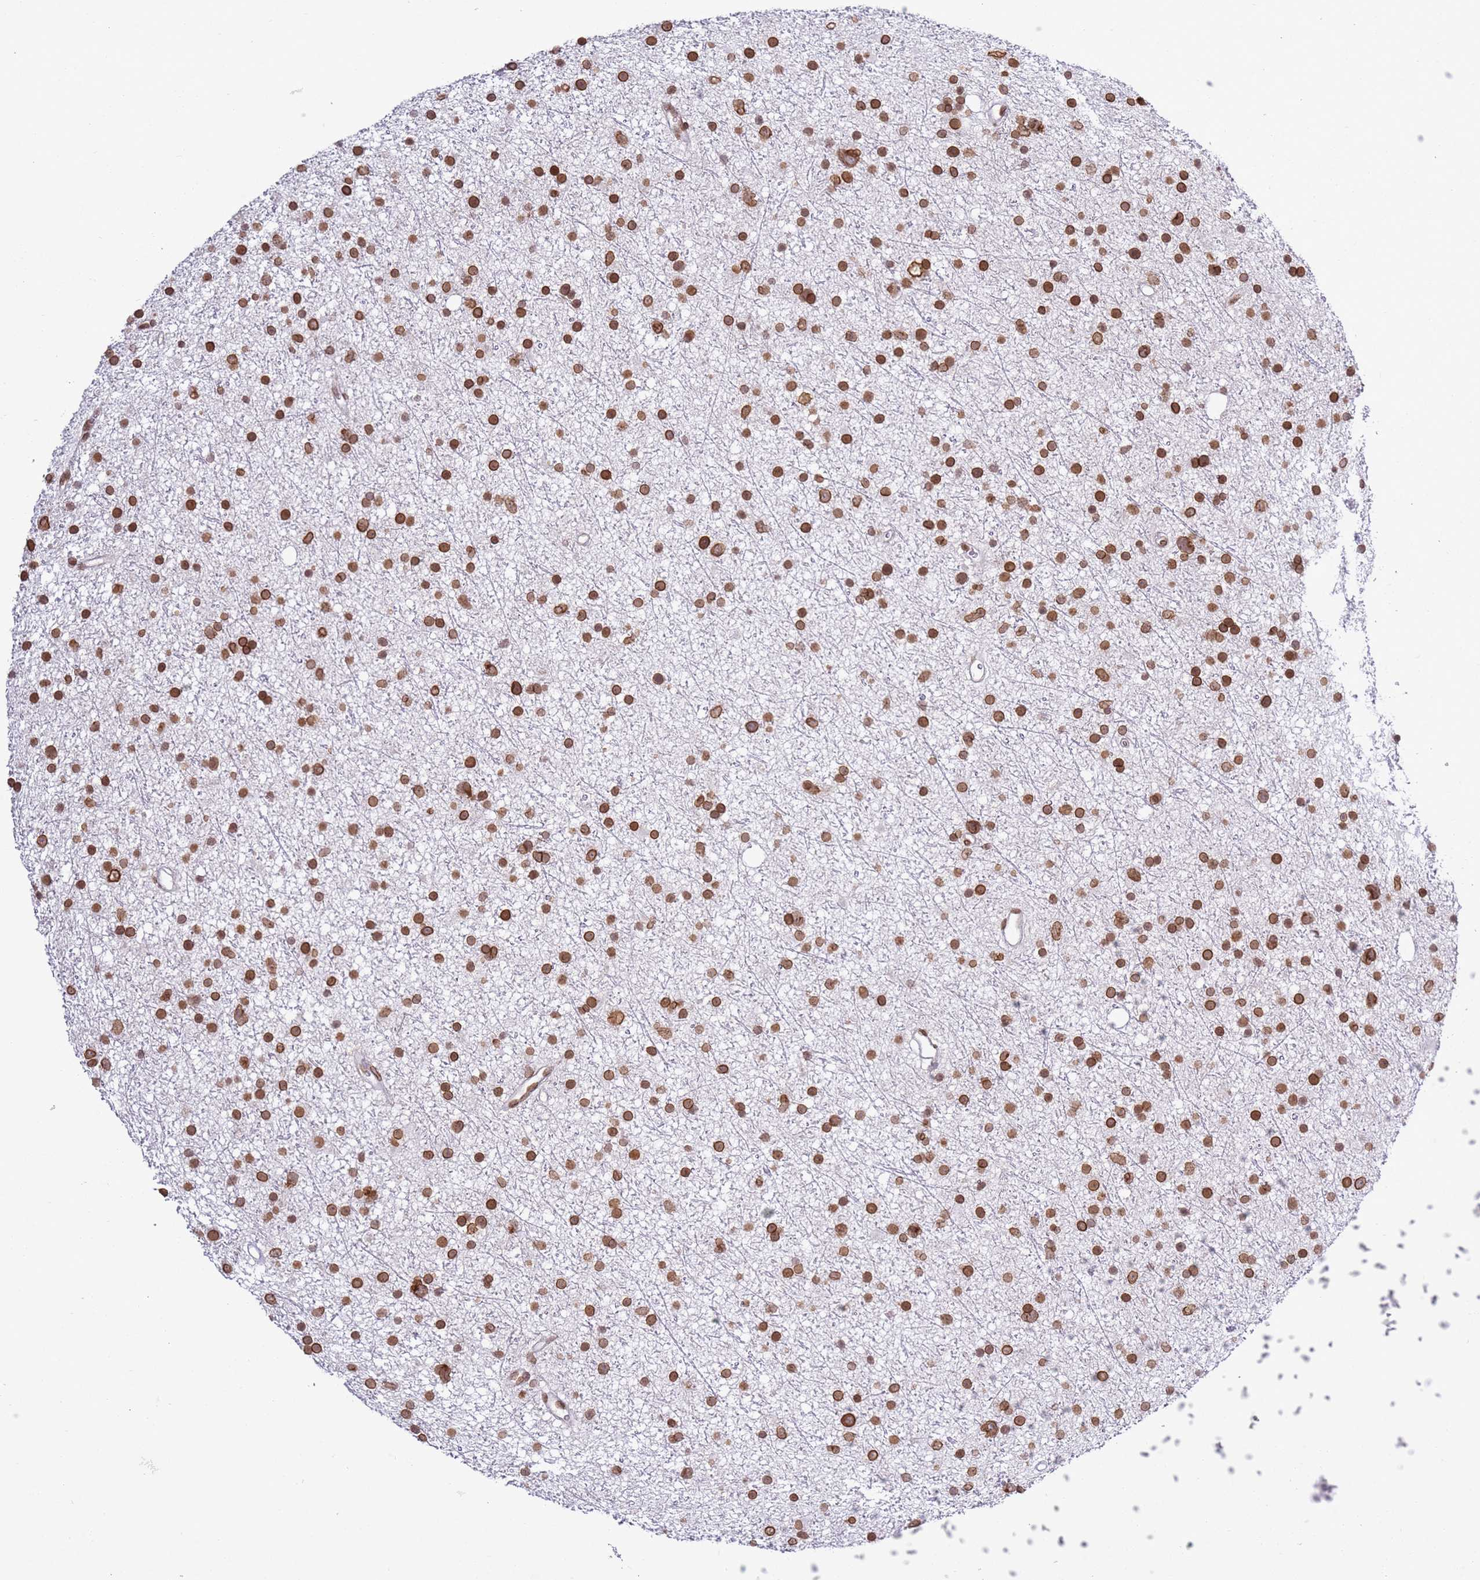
{"staining": {"intensity": "strong", "quantity": ">75%", "location": "nuclear"}, "tissue": "glioma", "cell_type": "Tumor cells", "image_type": "cancer", "snomed": [{"axis": "morphology", "description": "Glioma, malignant, Low grade"}, {"axis": "topography", "description": "Cerebral cortex"}], "caption": "This micrograph exhibits immunohistochemistry staining of glioma, with high strong nuclear staining in about >75% of tumor cells.", "gene": "POU6F1", "patient": {"sex": "female", "age": 39}}